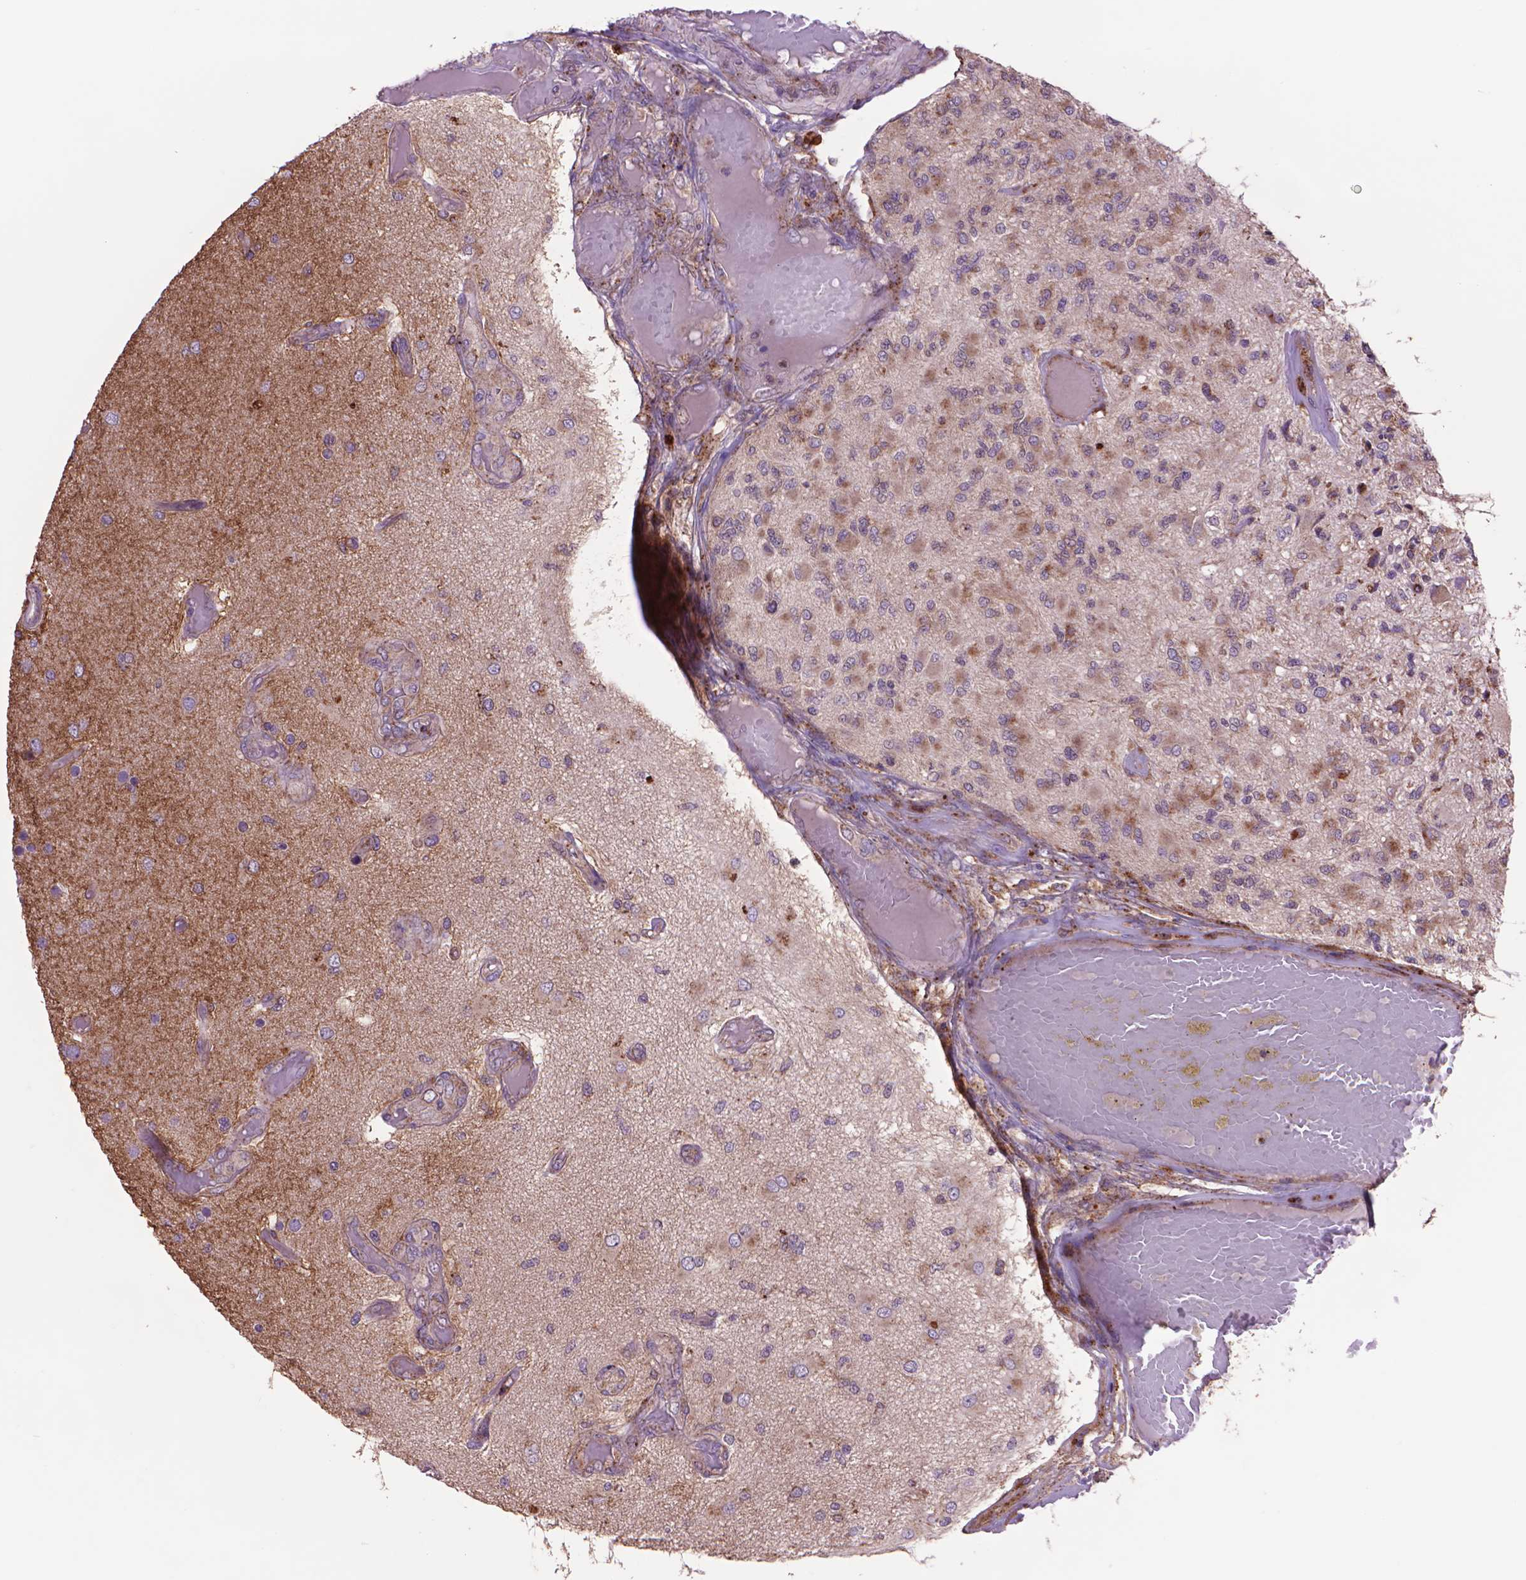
{"staining": {"intensity": "weak", "quantity": "25%-75%", "location": "cytoplasmic/membranous"}, "tissue": "glioma", "cell_type": "Tumor cells", "image_type": "cancer", "snomed": [{"axis": "morphology", "description": "Glioma, malignant, High grade"}, {"axis": "topography", "description": "Brain"}], "caption": "IHC of glioma reveals low levels of weak cytoplasmic/membranous positivity in approximately 25%-75% of tumor cells.", "gene": "GLB1", "patient": {"sex": "female", "age": 63}}